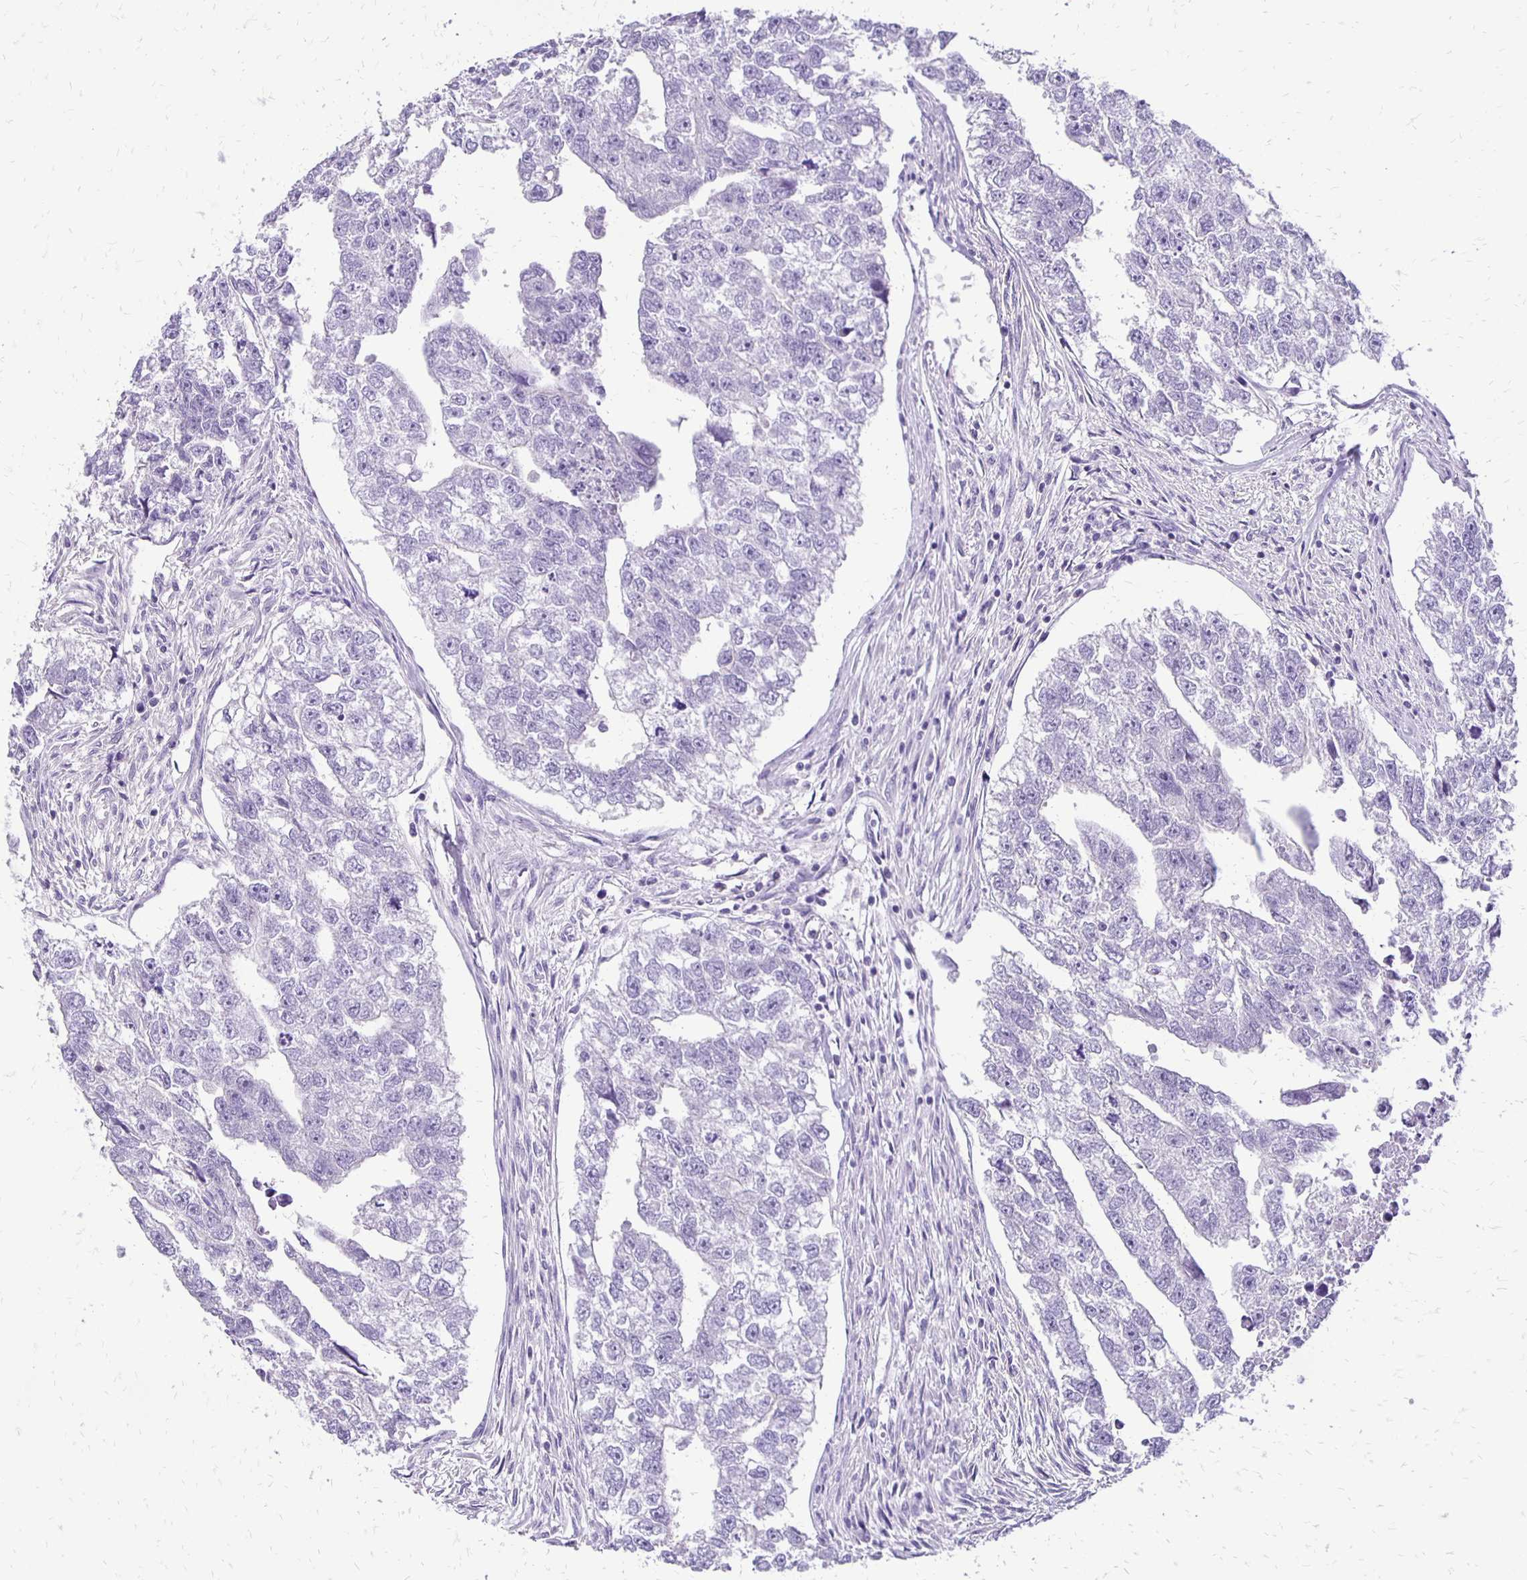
{"staining": {"intensity": "negative", "quantity": "none", "location": "none"}, "tissue": "testis cancer", "cell_type": "Tumor cells", "image_type": "cancer", "snomed": [{"axis": "morphology", "description": "Carcinoma, Embryonal, NOS"}, {"axis": "morphology", "description": "Teratoma, malignant, NOS"}, {"axis": "topography", "description": "Testis"}], "caption": "Tumor cells show no significant protein staining in testis cancer (teratoma (malignant)).", "gene": "ANKRD45", "patient": {"sex": "male", "age": 44}}